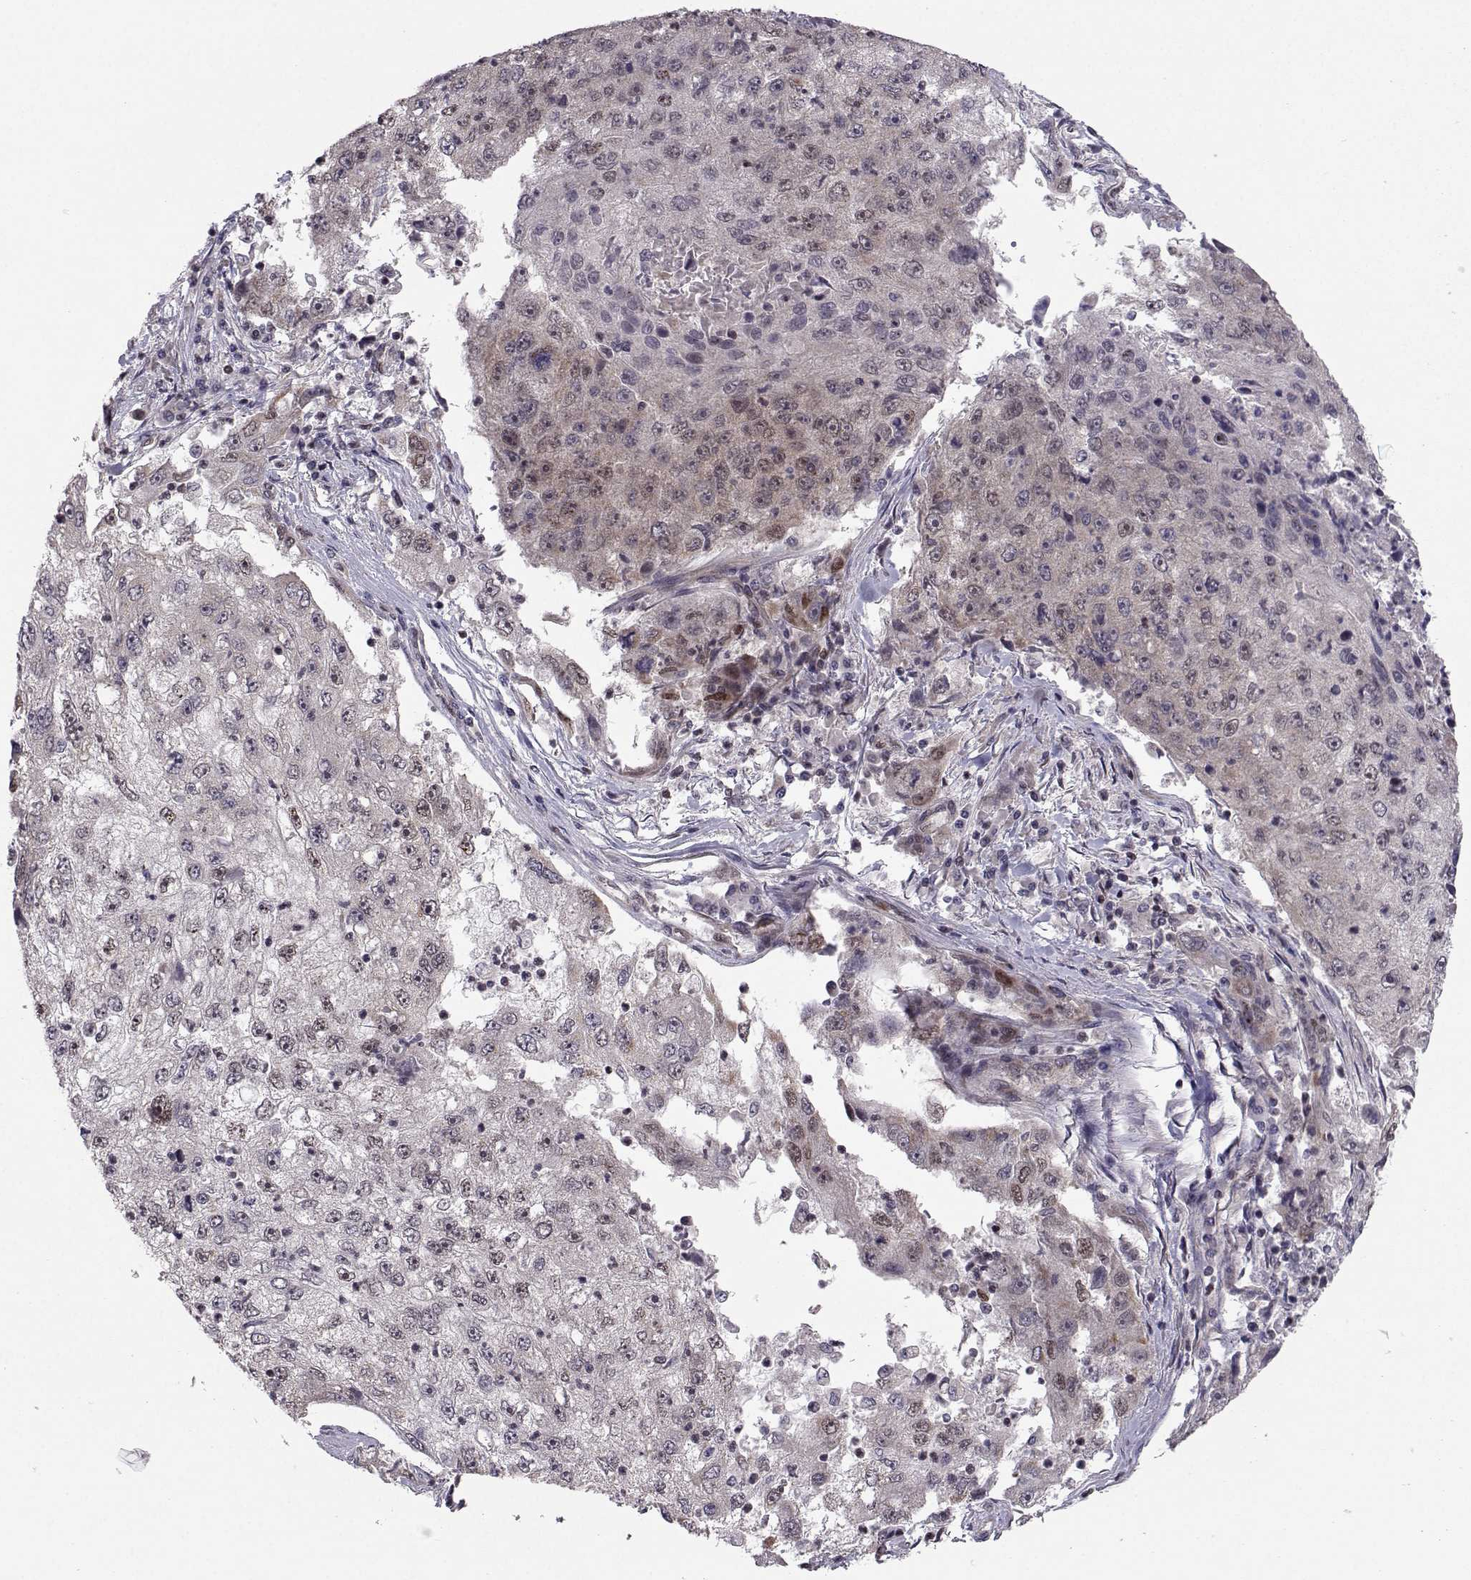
{"staining": {"intensity": "weak", "quantity": "<25%", "location": "cytoplasmic/membranous,nuclear"}, "tissue": "cervical cancer", "cell_type": "Tumor cells", "image_type": "cancer", "snomed": [{"axis": "morphology", "description": "Squamous cell carcinoma, NOS"}, {"axis": "topography", "description": "Cervix"}], "caption": "Tumor cells are negative for protein expression in human cervical squamous cell carcinoma.", "gene": "PKN2", "patient": {"sex": "female", "age": 36}}